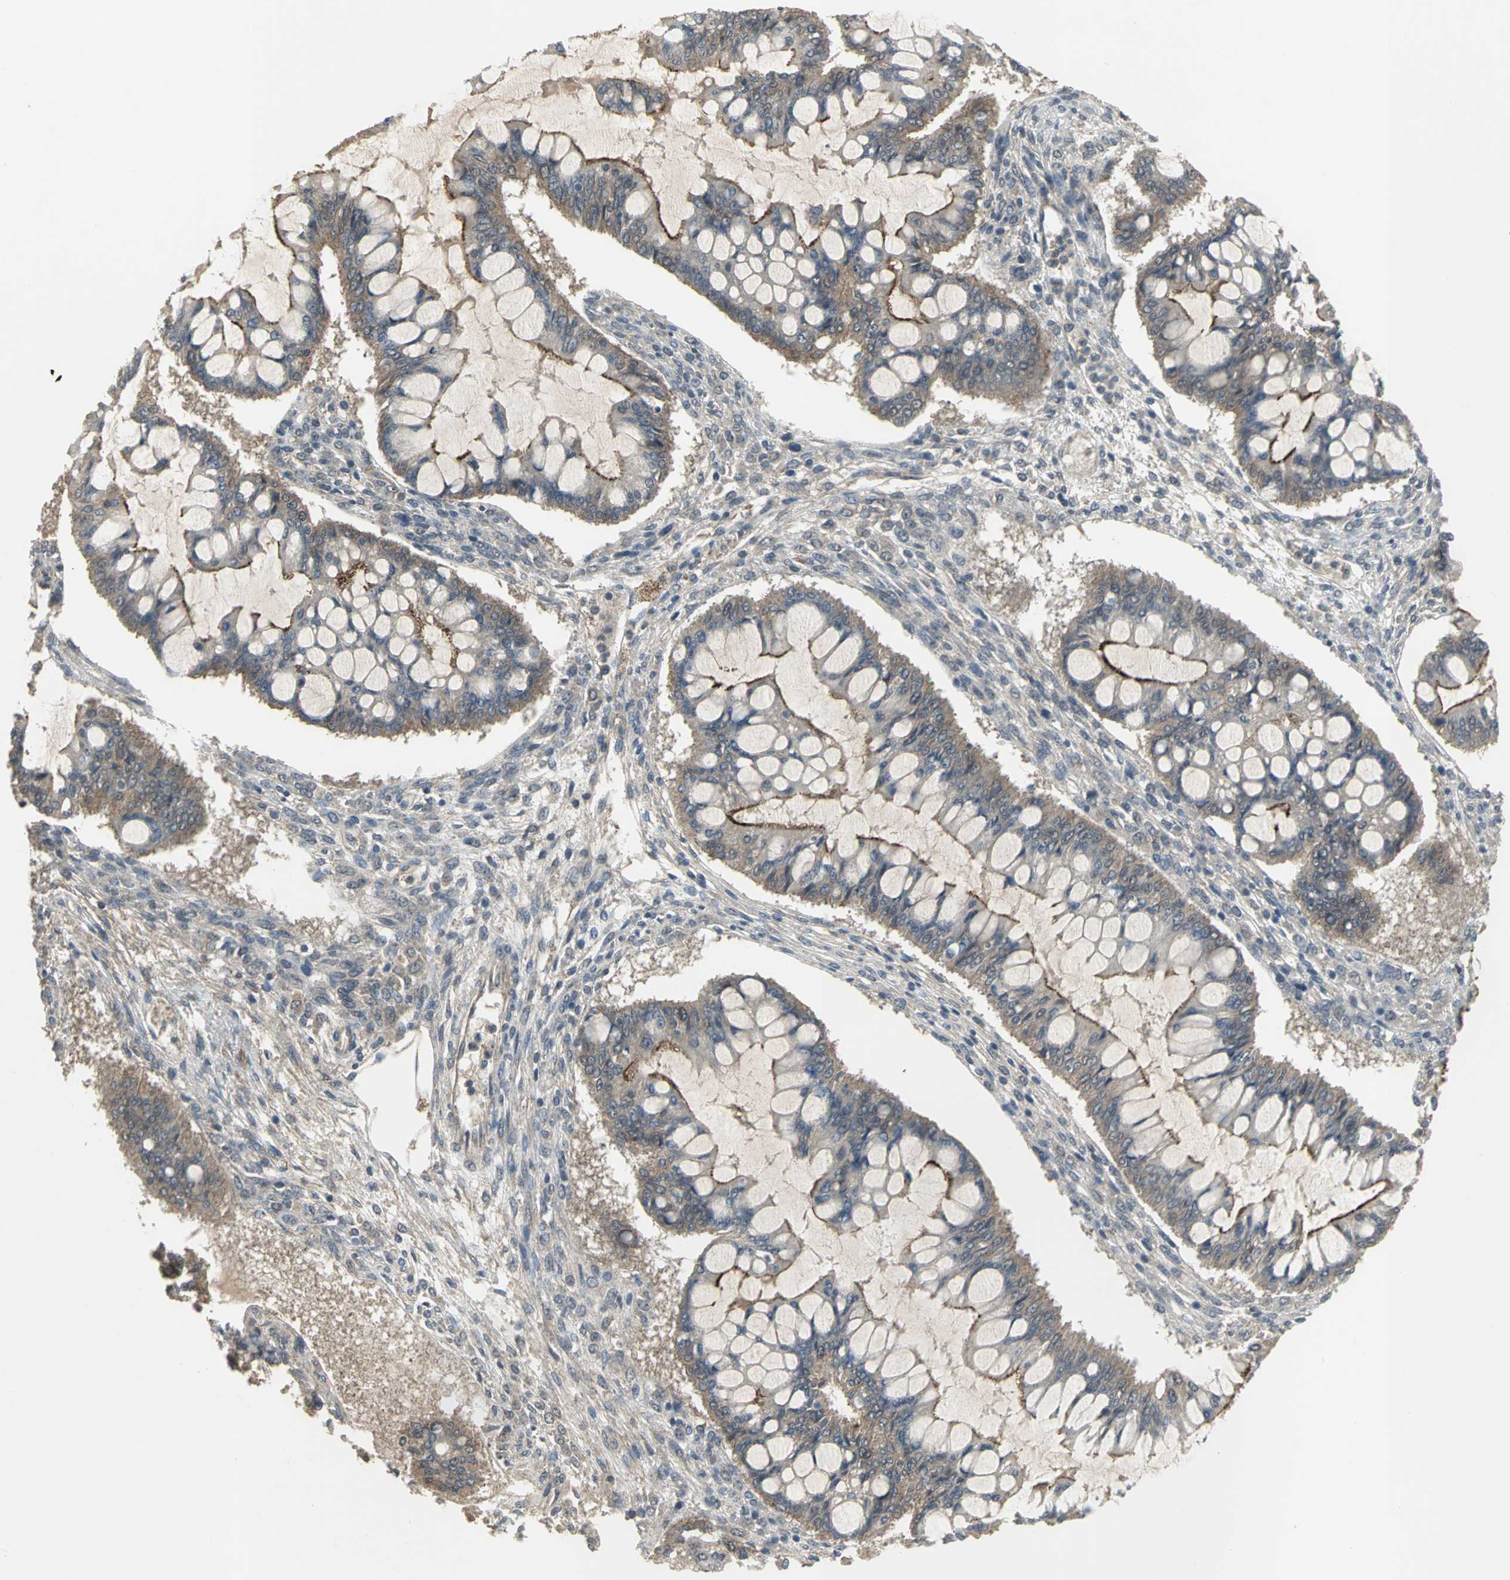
{"staining": {"intensity": "weak", "quantity": ">75%", "location": "cytoplasmic/membranous"}, "tissue": "ovarian cancer", "cell_type": "Tumor cells", "image_type": "cancer", "snomed": [{"axis": "morphology", "description": "Cystadenocarcinoma, mucinous, NOS"}, {"axis": "topography", "description": "Ovary"}], "caption": "Ovarian cancer (mucinous cystadenocarcinoma) stained with a protein marker exhibits weak staining in tumor cells.", "gene": "KEAP1", "patient": {"sex": "female", "age": 73}}